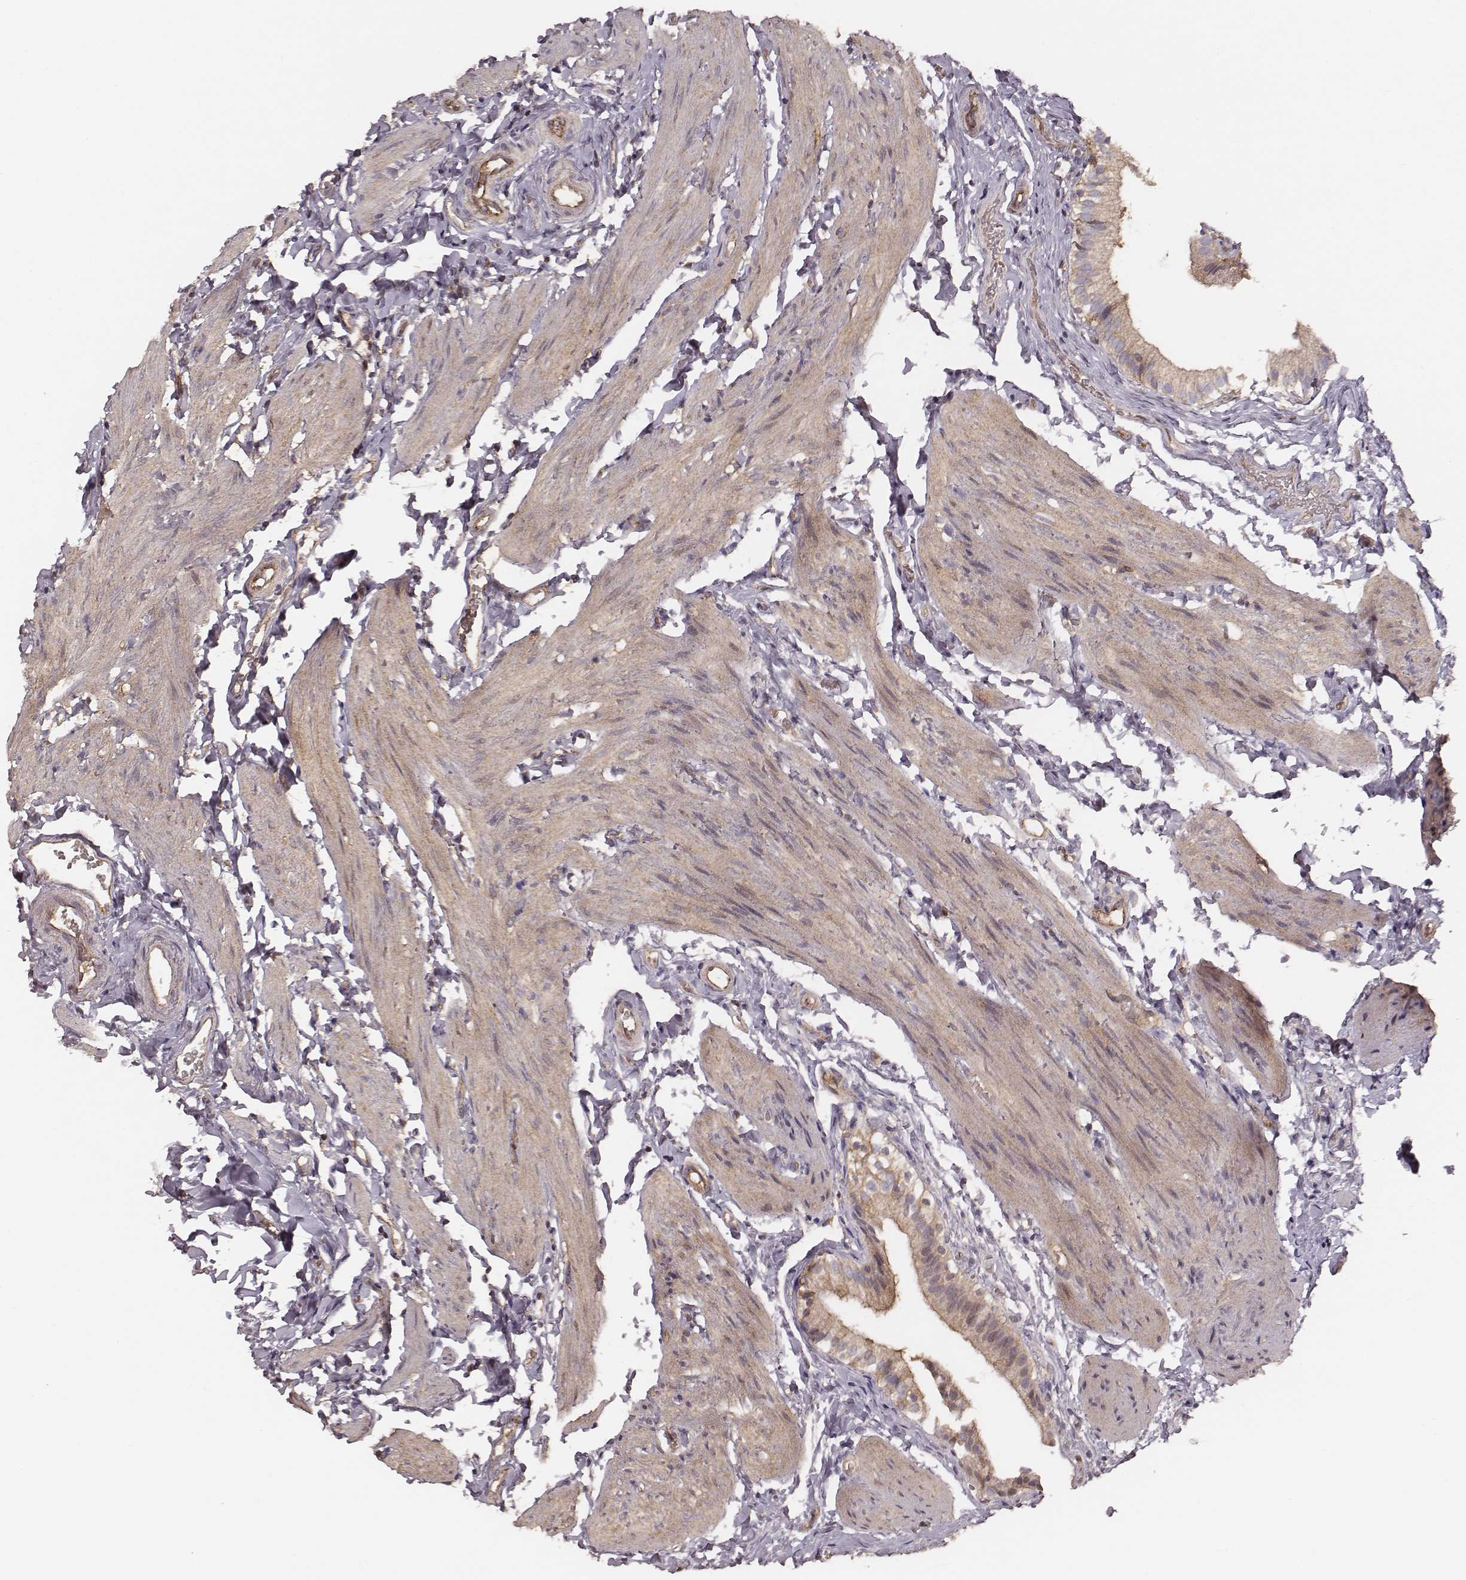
{"staining": {"intensity": "moderate", "quantity": "25%-75%", "location": "cytoplasmic/membranous"}, "tissue": "gallbladder", "cell_type": "Glandular cells", "image_type": "normal", "snomed": [{"axis": "morphology", "description": "Normal tissue, NOS"}, {"axis": "topography", "description": "Gallbladder"}], "caption": "Approximately 25%-75% of glandular cells in unremarkable human gallbladder show moderate cytoplasmic/membranous protein expression as visualized by brown immunohistochemical staining.", "gene": "CARS1", "patient": {"sex": "female", "age": 47}}